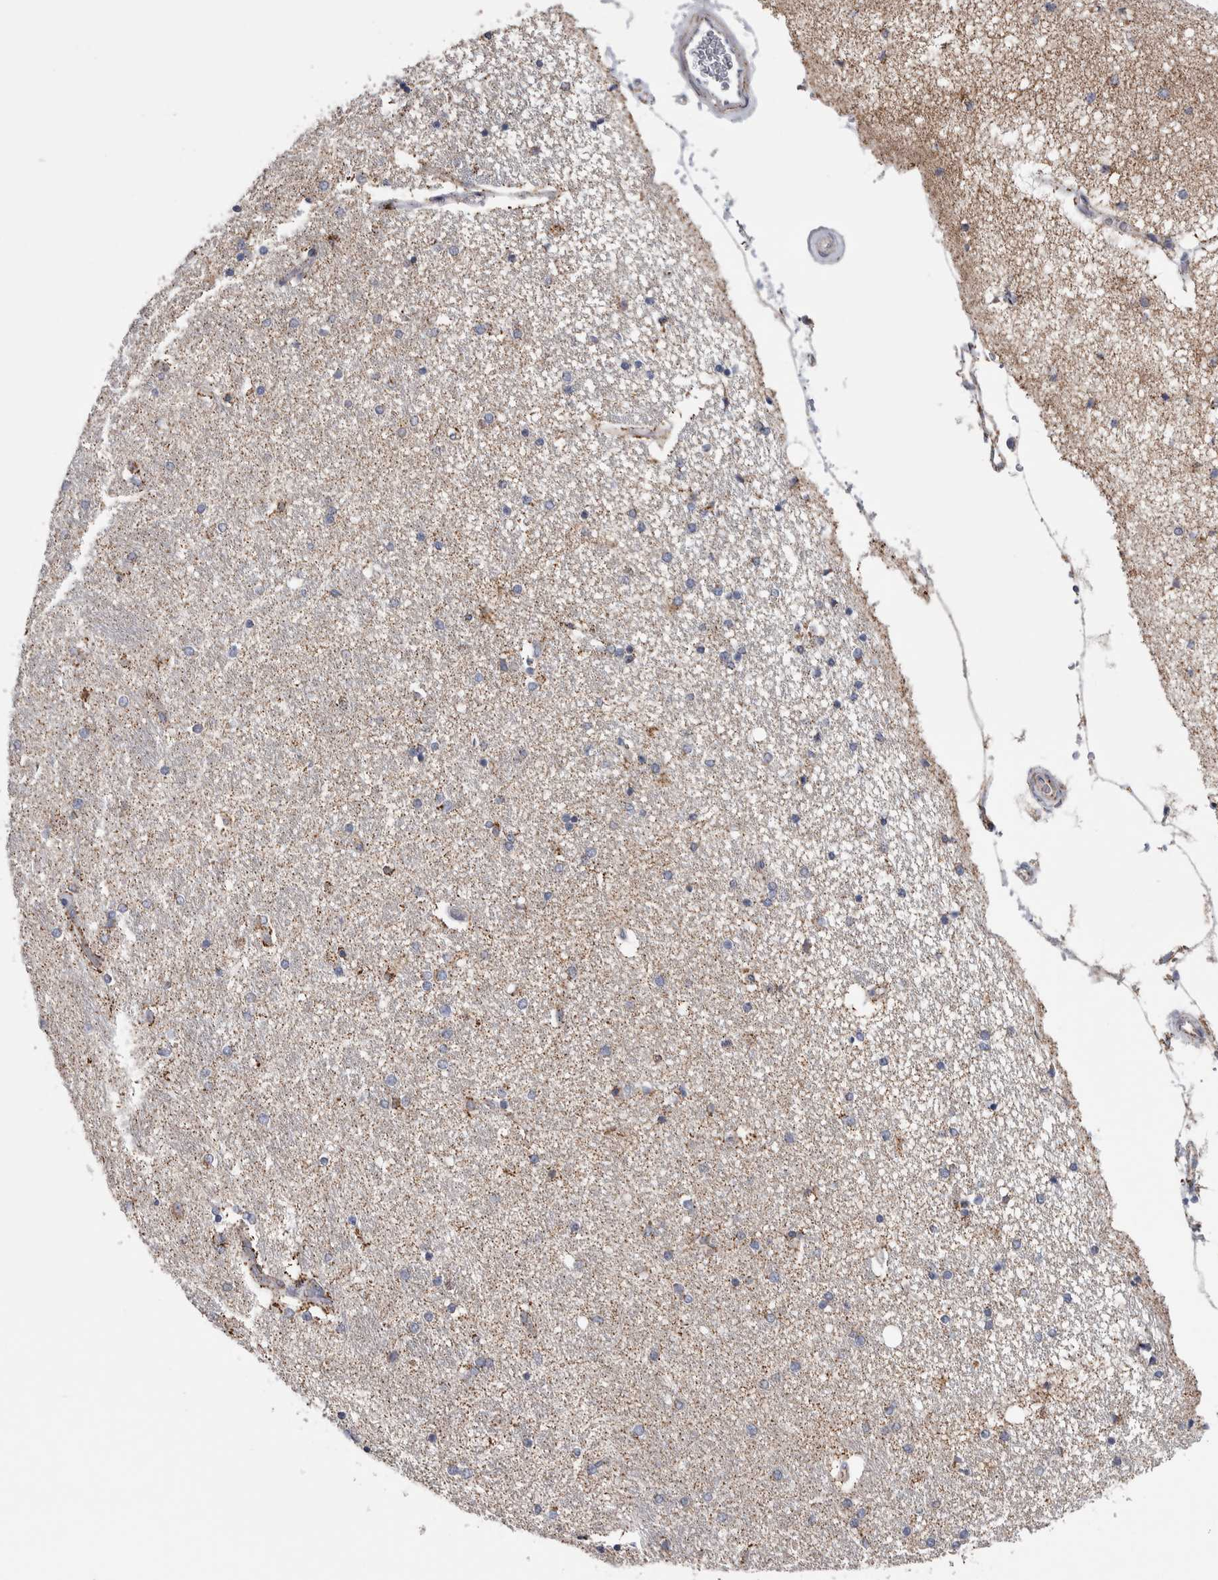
{"staining": {"intensity": "weak", "quantity": "25%-75%", "location": "cytoplasmic/membranous"}, "tissue": "hippocampus", "cell_type": "Glial cells", "image_type": "normal", "snomed": [{"axis": "morphology", "description": "Normal tissue, NOS"}, {"axis": "topography", "description": "Hippocampus"}], "caption": "A brown stain labels weak cytoplasmic/membranous staining of a protein in glial cells of benign human hippocampus. The protein is stained brown, and the nuclei are stained in blue (DAB (3,3'-diaminobenzidine) IHC with brightfield microscopy, high magnification).", "gene": "ETFA", "patient": {"sex": "female", "age": 54}}